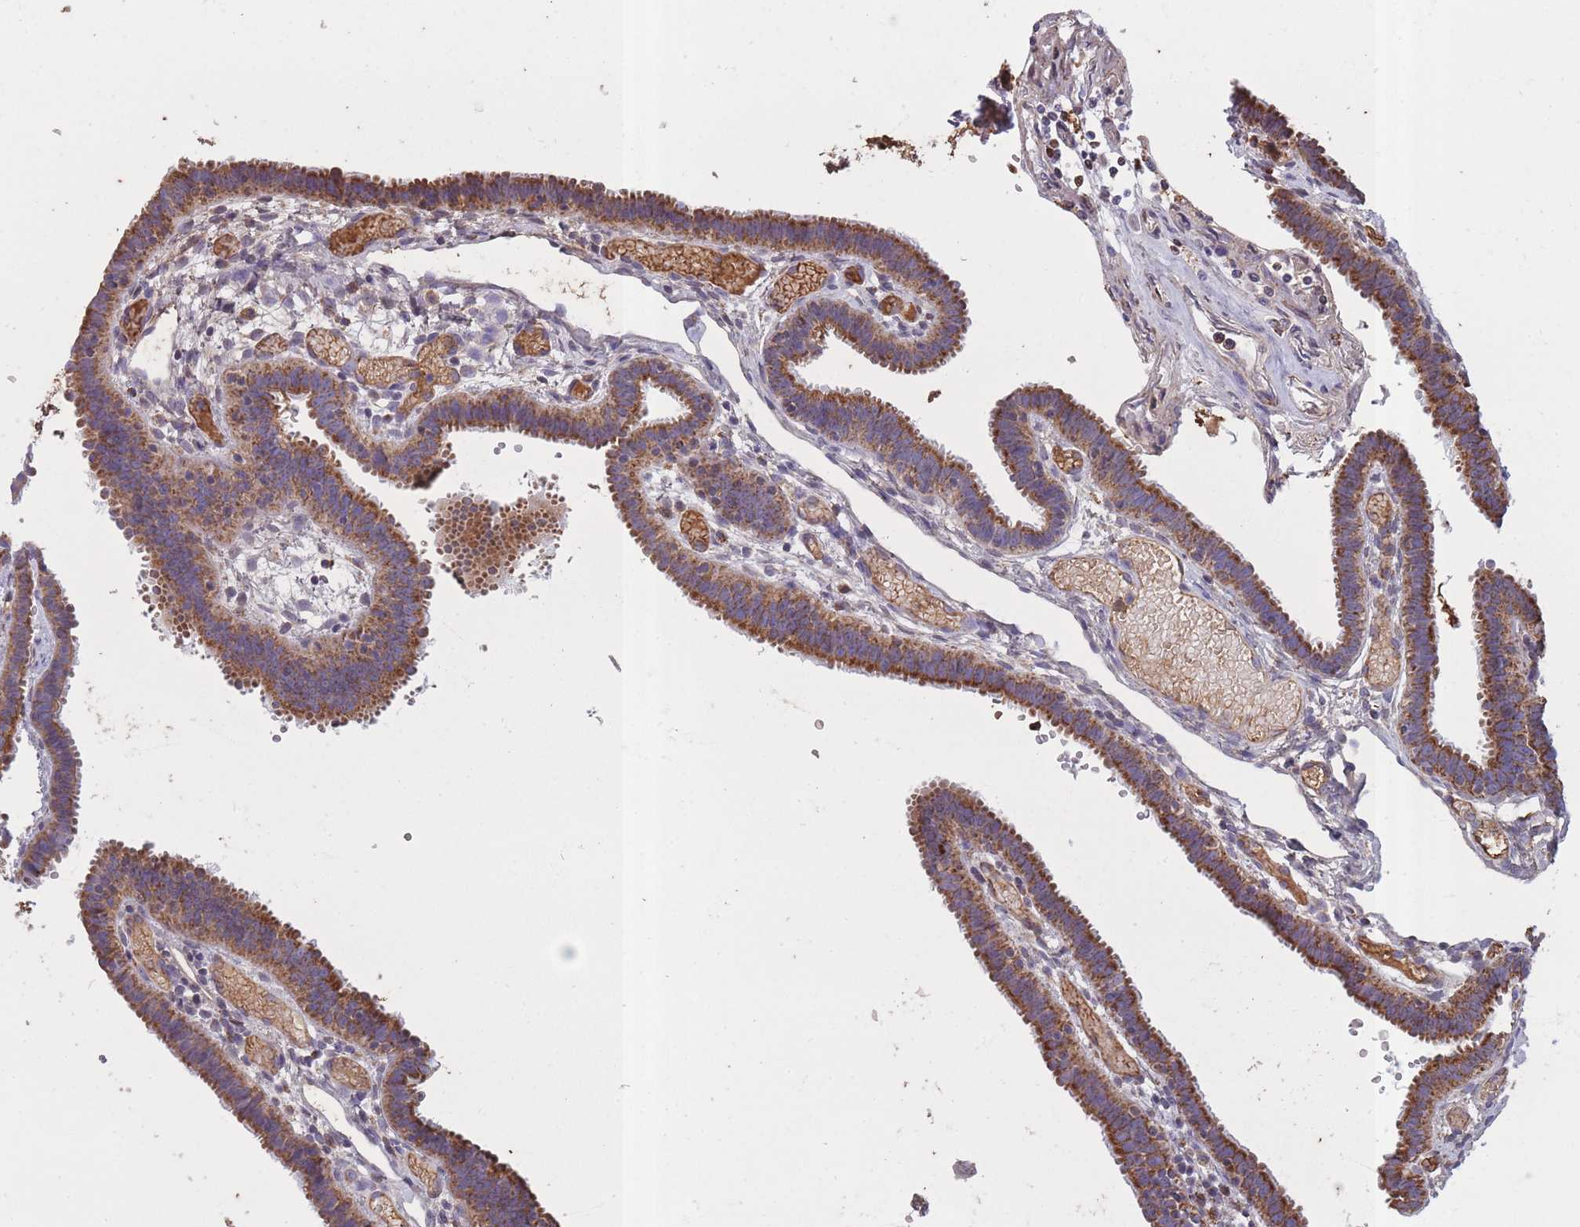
{"staining": {"intensity": "moderate", "quantity": ">75%", "location": "cytoplasmic/membranous"}, "tissue": "fallopian tube", "cell_type": "Glandular cells", "image_type": "normal", "snomed": [{"axis": "morphology", "description": "Normal tissue, NOS"}, {"axis": "topography", "description": "Fallopian tube"}], "caption": "IHC (DAB (3,3'-diaminobenzidine)) staining of unremarkable fallopian tube displays moderate cytoplasmic/membranous protein positivity in approximately >75% of glandular cells.", "gene": "KAT2A", "patient": {"sex": "female", "age": 37}}